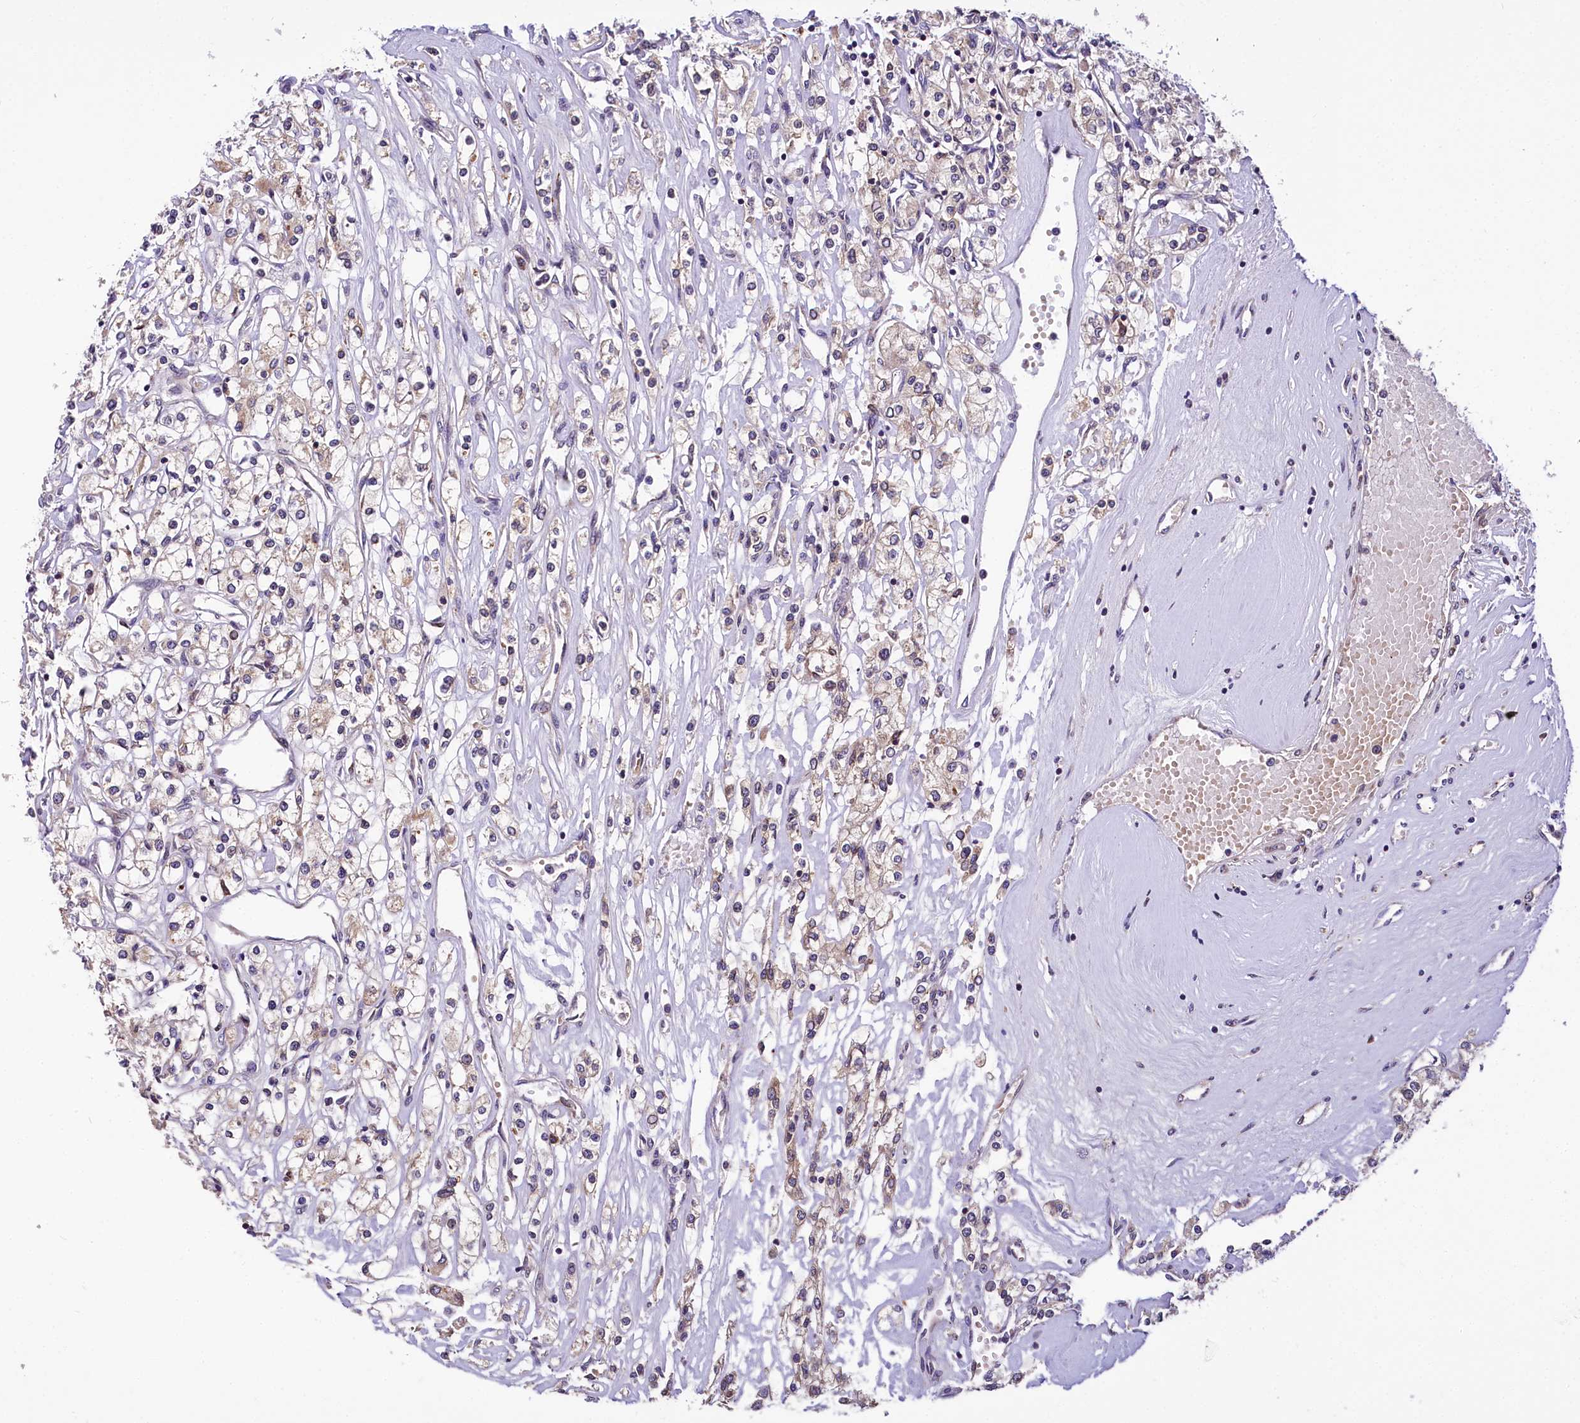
{"staining": {"intensity": "weak", "quantity": "25%-75%", "location": "cytoplasmic/membranous"}, "tissue": "renal cancer", "cell_type": "Tumor cells", "image_type": "cancer", "snomed": [{"axis": "morphology", "description": "Adenocarcinoma, NOS"}, {"axis": "topography", "description": "Kidney"}], "caption": "The image shows staining of renal cancer, revealing weak cytoplasmic/membranous protein staining (brown color) within tumor cells.", "gene": "SUPV3L1", "patient": {"sex": "female", "age": 59}}